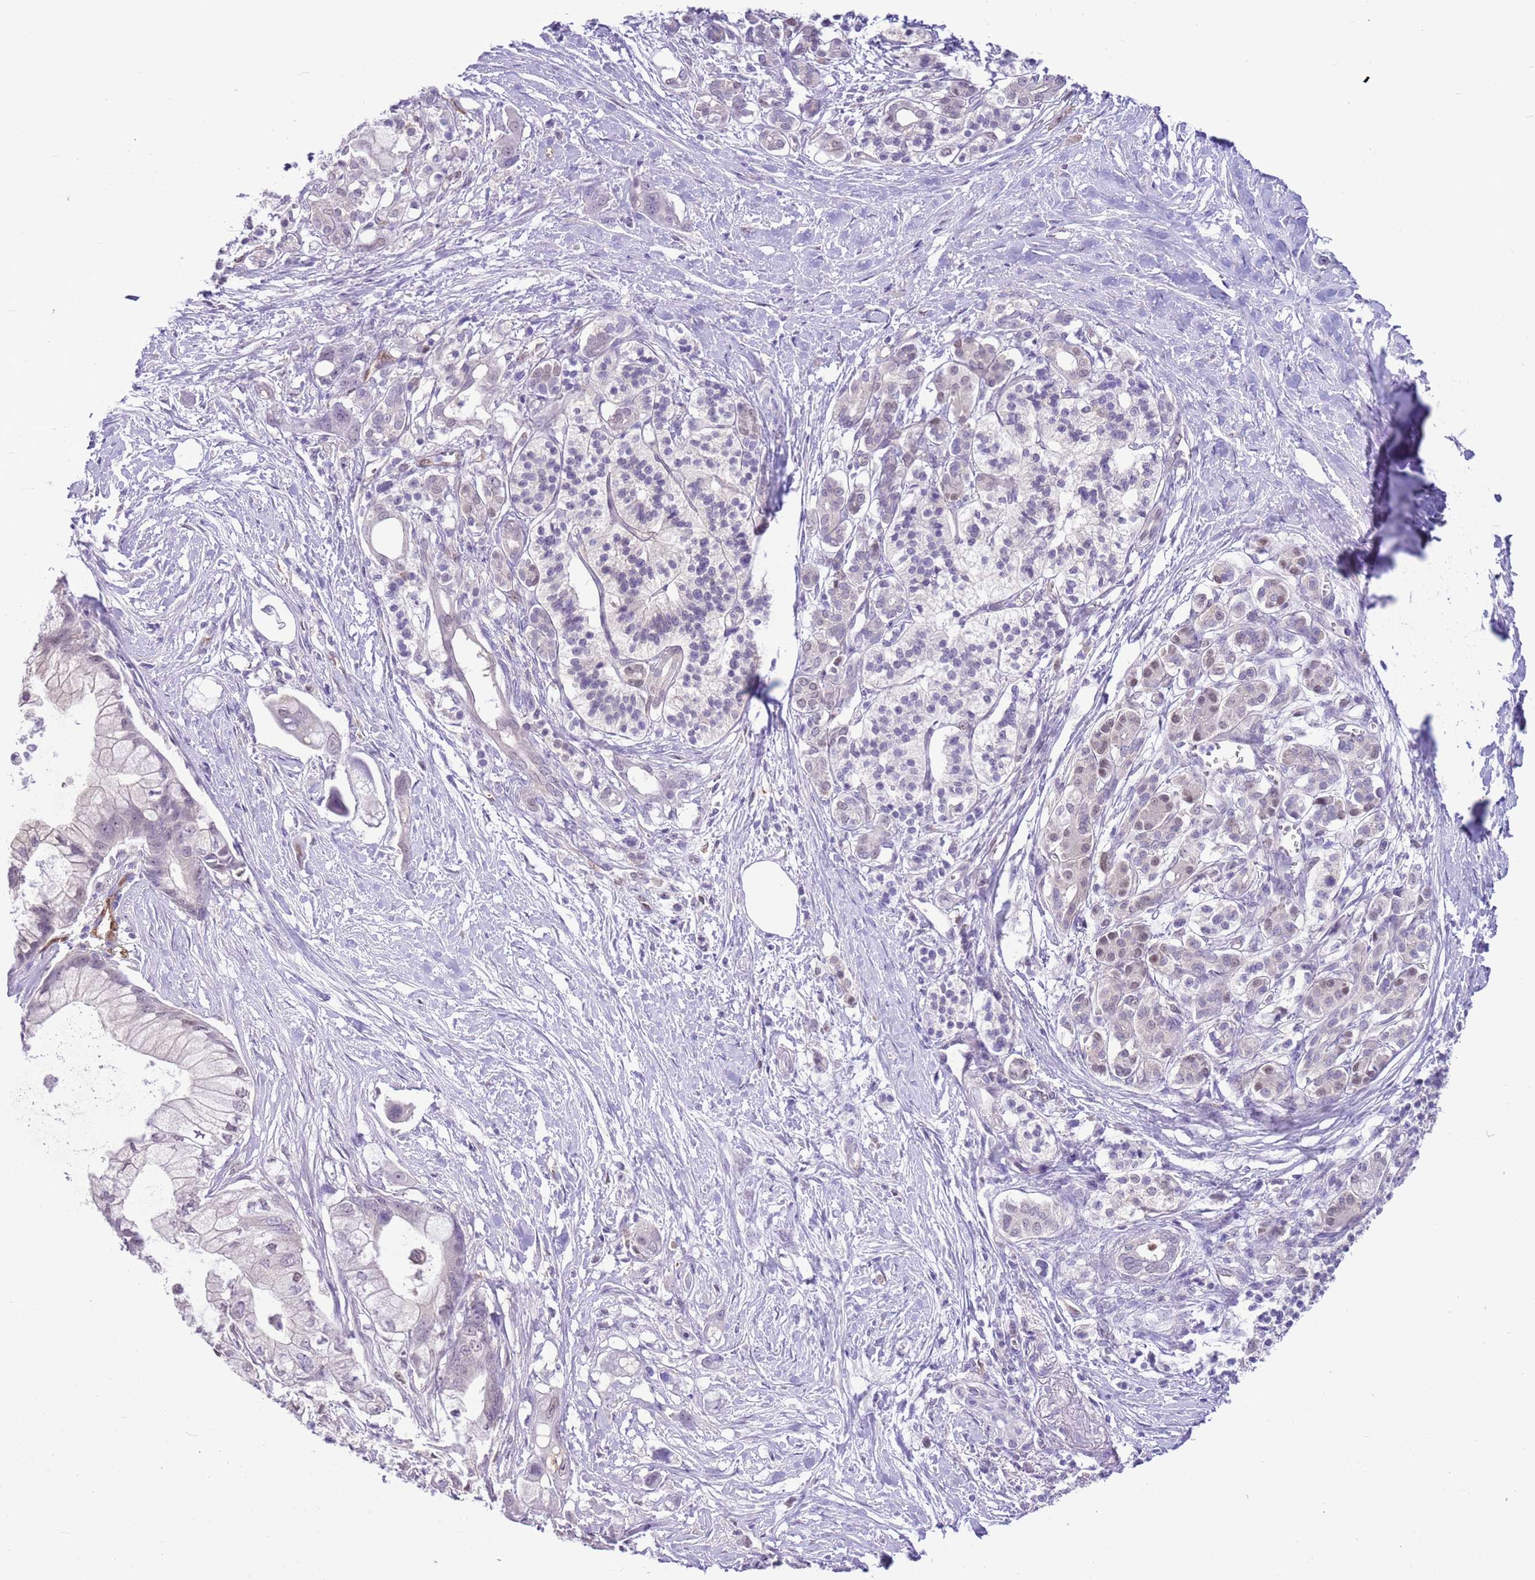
{"staining": {"intensity": "negative", "quantity": "none", "location": "none"}, "tissue": "pancreatic cancer", "cell_type": "Tumor cells", "image_type": "cancer", "snomed": [{"axis": "morphology", "description": "Adenocarcinoma, NOS"}, {"axis": "topography", "description": "Pancreas"}], "caption": "Image shows no protein staining in tumor cells of pancreatic cancer (adenocarcinoma) tissue.", "gene": "DDI2", "patient": {"sex": "male", "age": 68}}